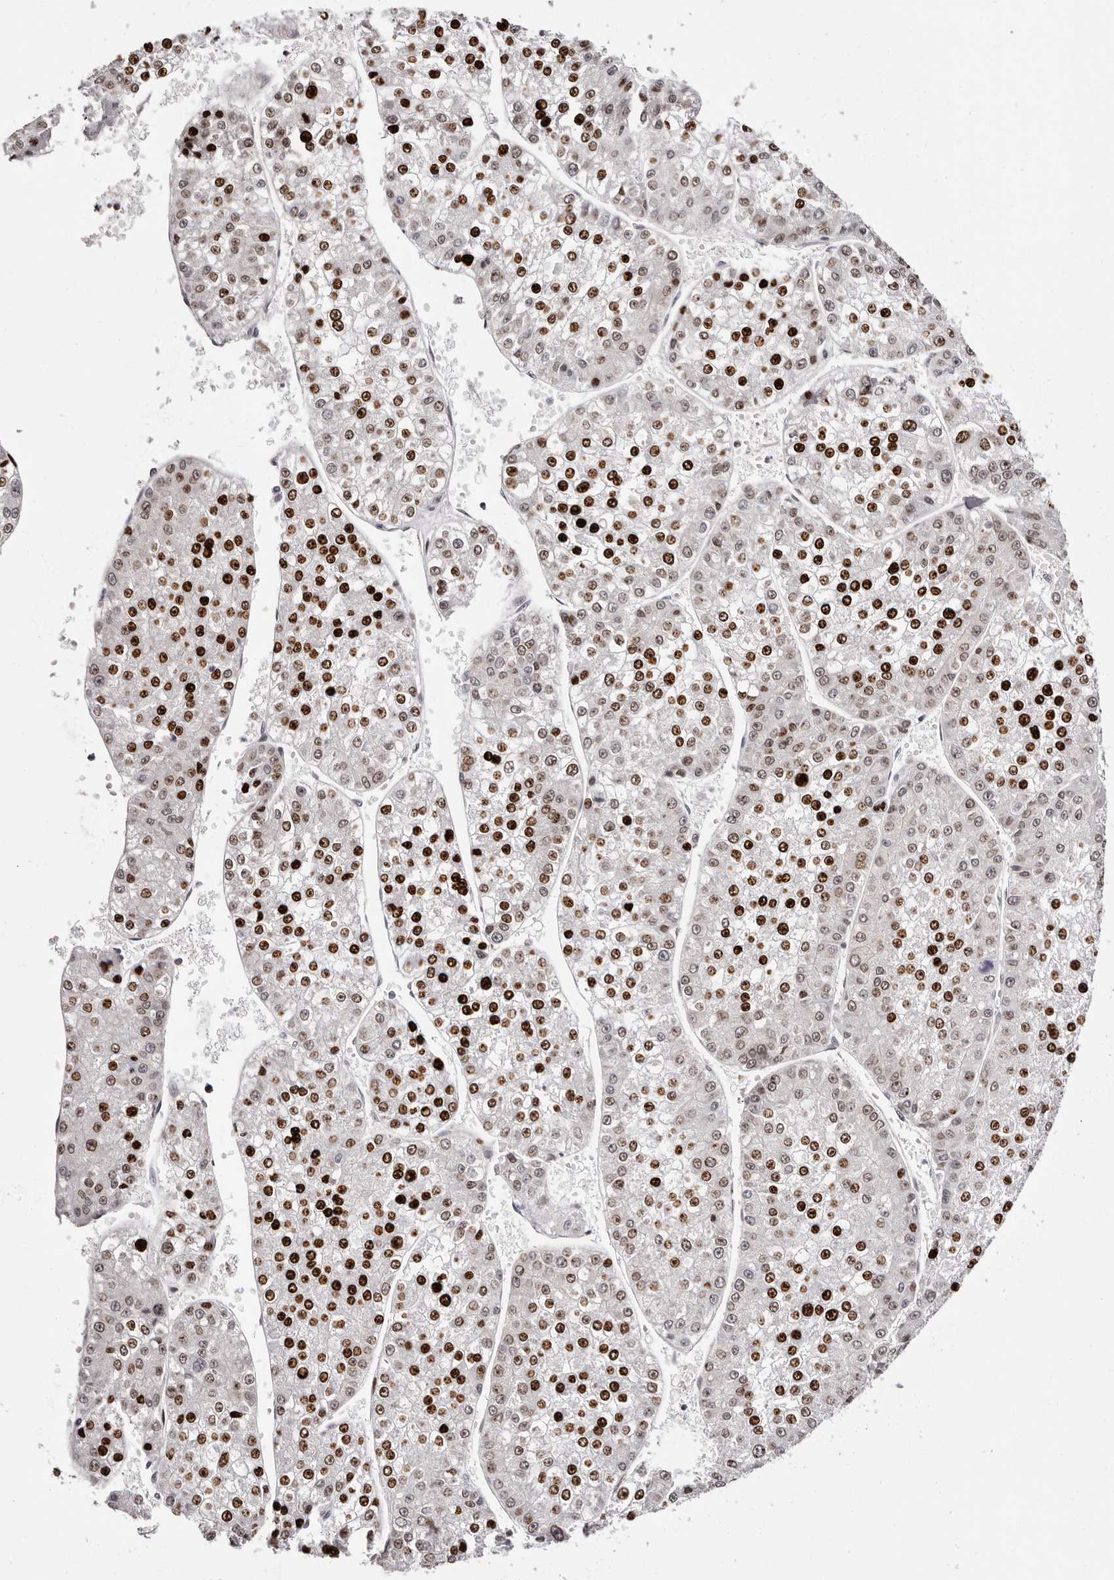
{"staining": {"intensity": "strong", "quantity": ">75%", "location": "cytoplasmic/membranous,nuclear"}, "tissue": "liver cancer", "cell_type": "Tumor cells", "image_type": "cancer", "snomed": [{"axis": "morphology", "description": "Carcinoma, Hepatocellular, NOS"}, {"axis": "topography", "description": "Liver"}], "caption": "Human hepatocellular carcinoma (liver) stained for a protein (brown) demonstrates strong cytoplasmic/membranous and nuclear positive positivity in about >75% of tumor cells.", "gene": "NUP153", "patient": {"sex": "female", "age": 73}}